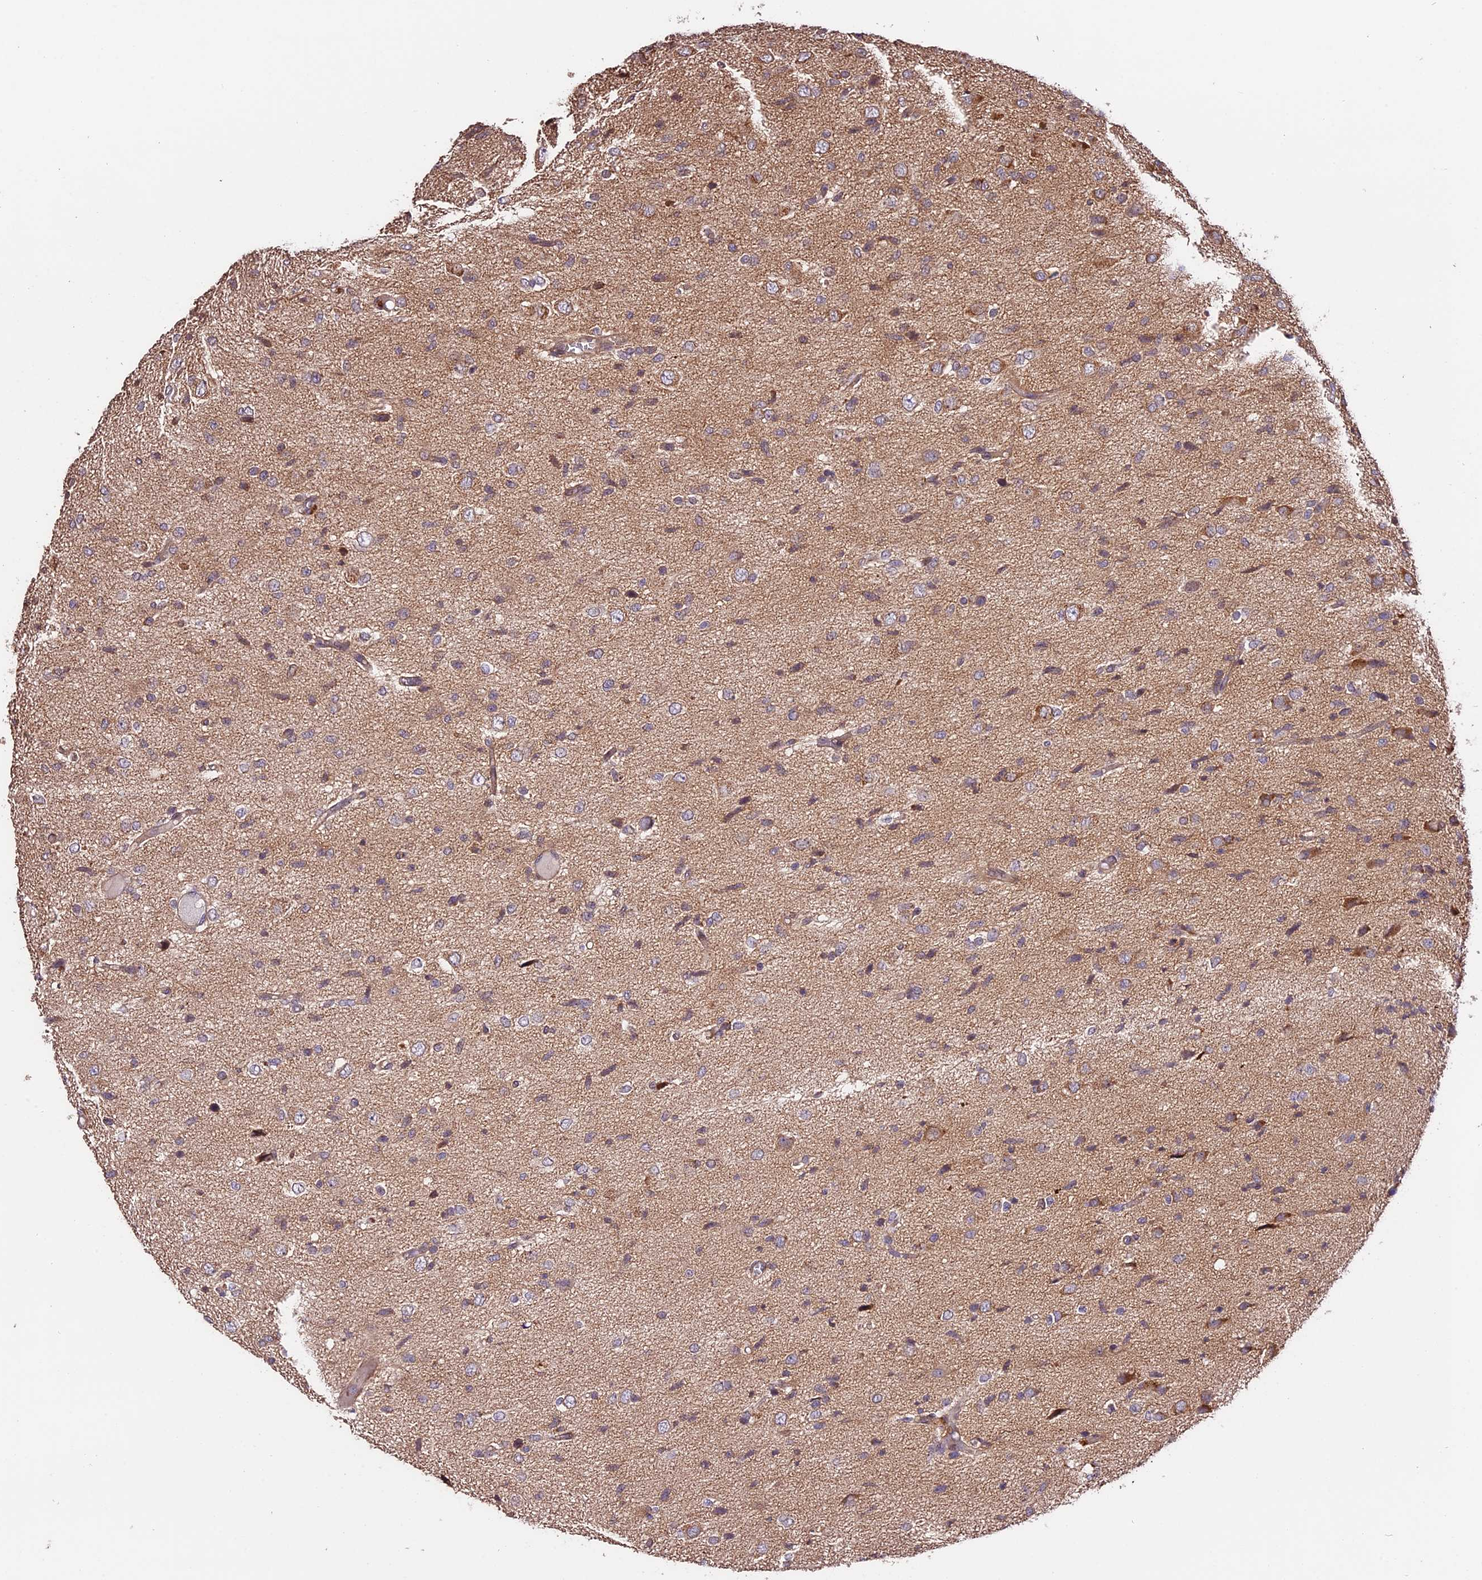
{"staining": {"intensity": "moderate", "quantity": "<25%", "location": "cytoplasmic/membranous"}, "tissue": "glioma", "cell_type": "Tumor cells", "image_type": "cancer", "snomed": [{"axis": "morphology", "description": "Glioma, malignant, High grade"}, {"axis": "topography", "description": "Brain"}], "caption": "Malignant glioma (high-grade) stained with immunohistochemistry (IHC) reveals moderate cytoplasmic/membranous expression in approximately <25% of tumor cells.", "gene": "CES3", "patient": {"sex": "female", "age": 59}}